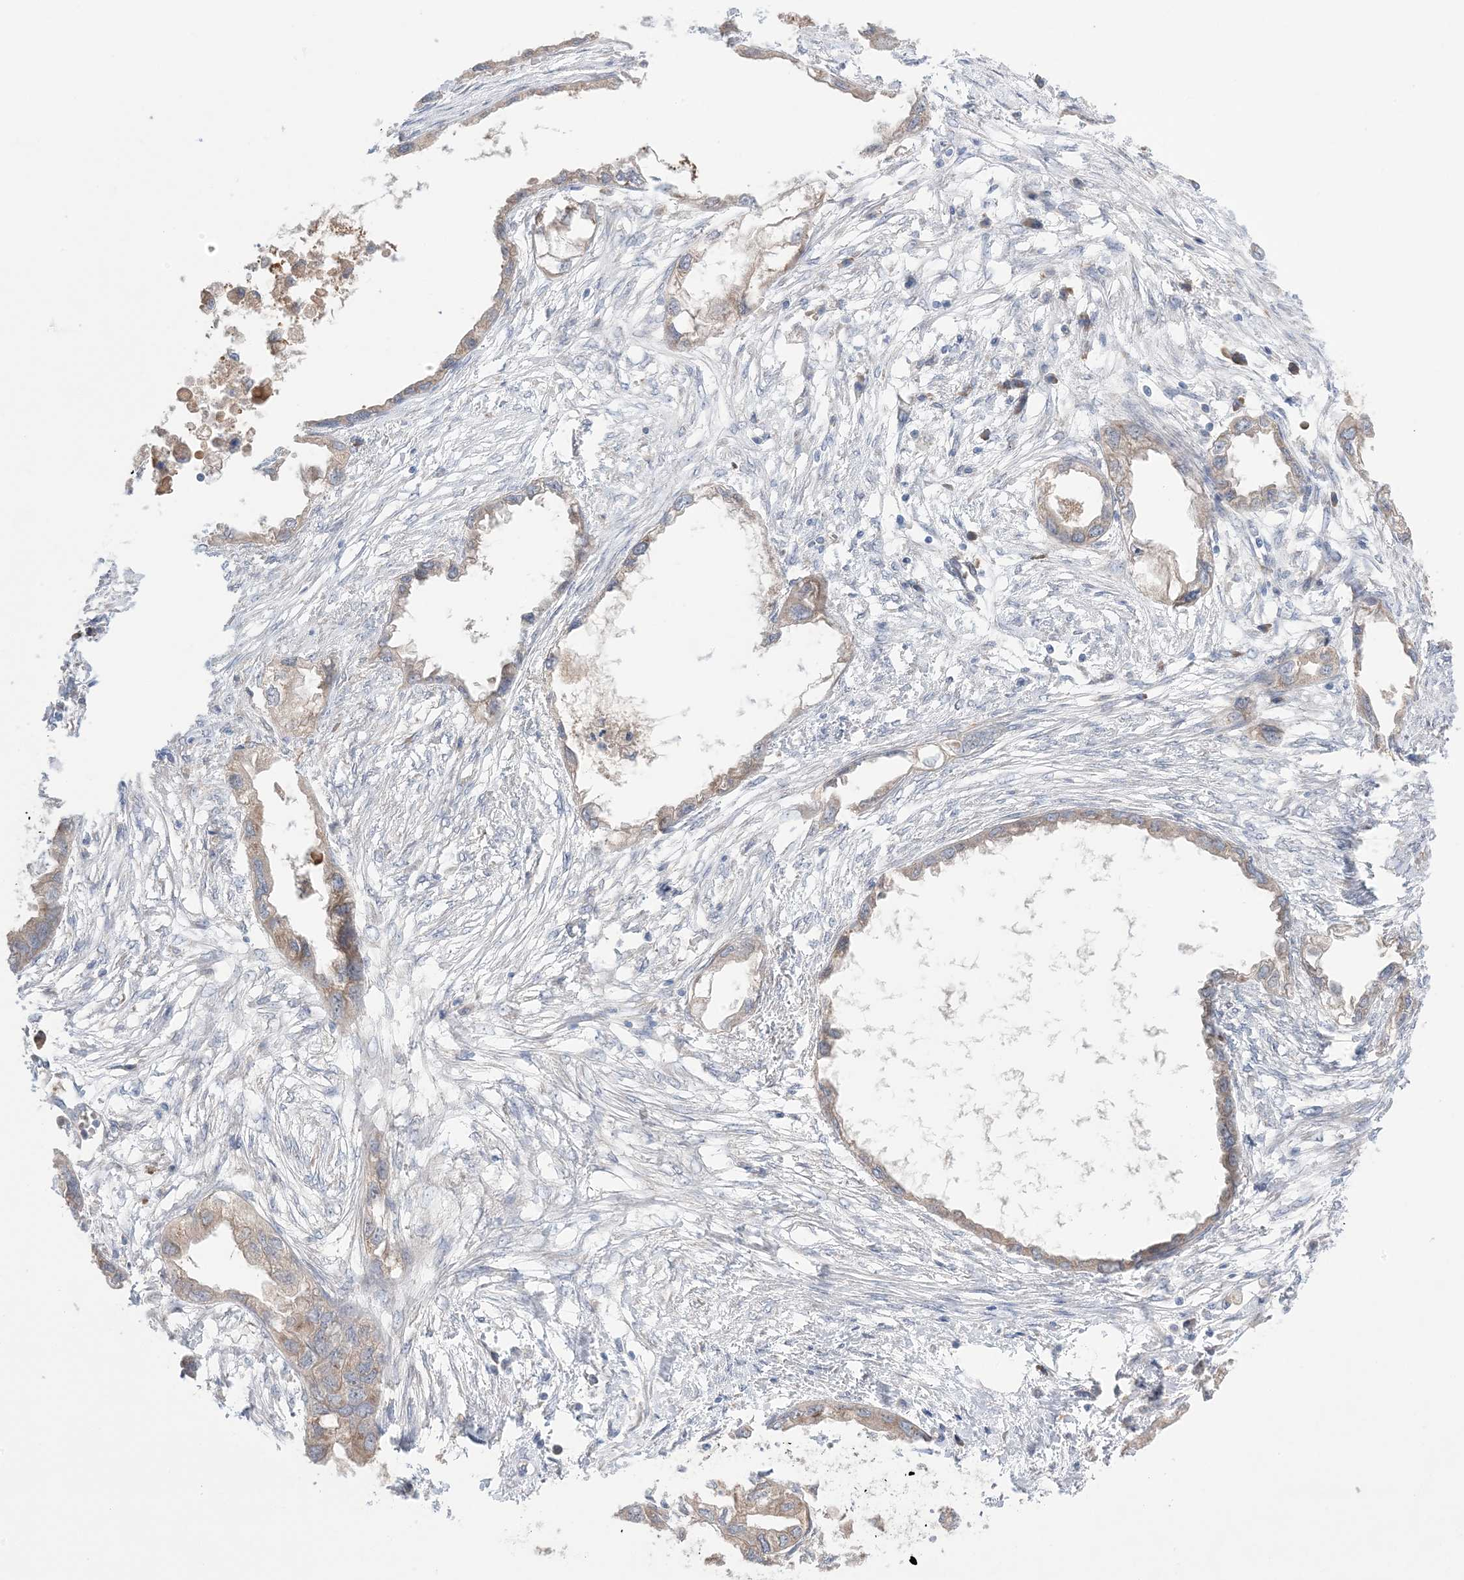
{"staining": {"intensity": "weak", "quantity": "25%-75%", "location": "cytoplasmic/membranous"}, "tissue": "endometrial cancer", "cell_type": "Tumor cells", "image_type": "cancer", "snomed": [{"axis": "morphology", "description": "Adenocarcinoma, NOS"}, {"axis": "morphology", "description": "Adenocarcinoma, metastatic, NOS"}, {"axis": "topography", "description": "Adipose tissue"}, {"axis": "topography", "description": "Endometrium"}], "caption": "Protein staining of adenocarcinoma (endometrial) tissue reveals weak cytoplasmic/membranous positivity in about 25%-75% of tumor cells.", "gene": "MMGT1", "patient": {"sex": "female", "age": 67}}